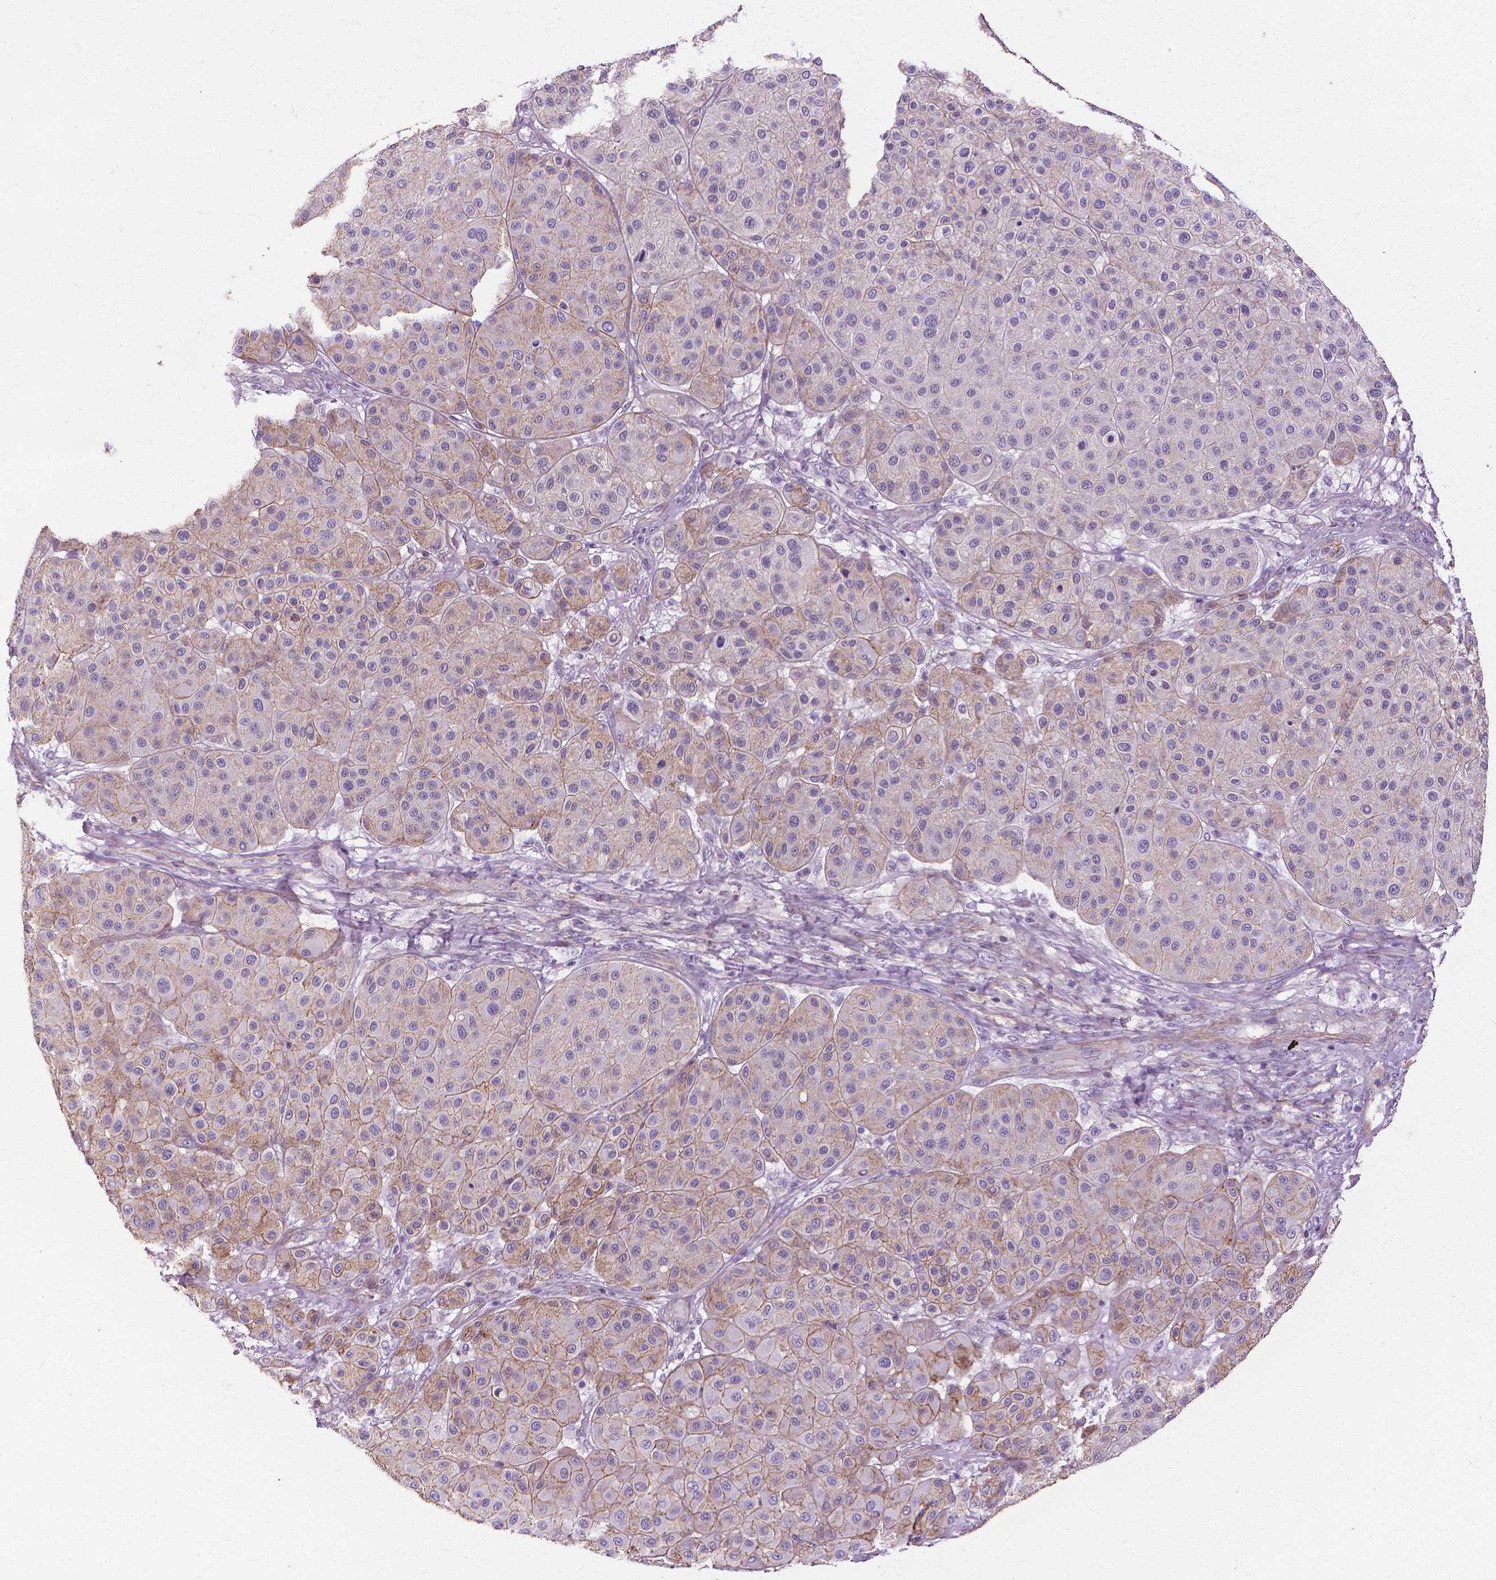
{"staining": {"intensity": "weak", "quantity": "<25%", "location": "cytoplasmic/membranous"}, "tissue": "melanoma", "cell_type": "Tumor cells", "image_type": "cancer", "snomed": [{"axis": "morphology", "description": "Malignant melanoma, Metastatic site"}, {"axis": "topography", "description": "Smooth muscle"}], "caption": "This image is of malignant melanoma (metastatic site) stained with immunohistochemistry to label a protein in brown with the nuclei are counter-stained blue. There is no staining in tumor cells.", "gene": "CFAP157", "patient": {"sex": "male", "age": 41}}